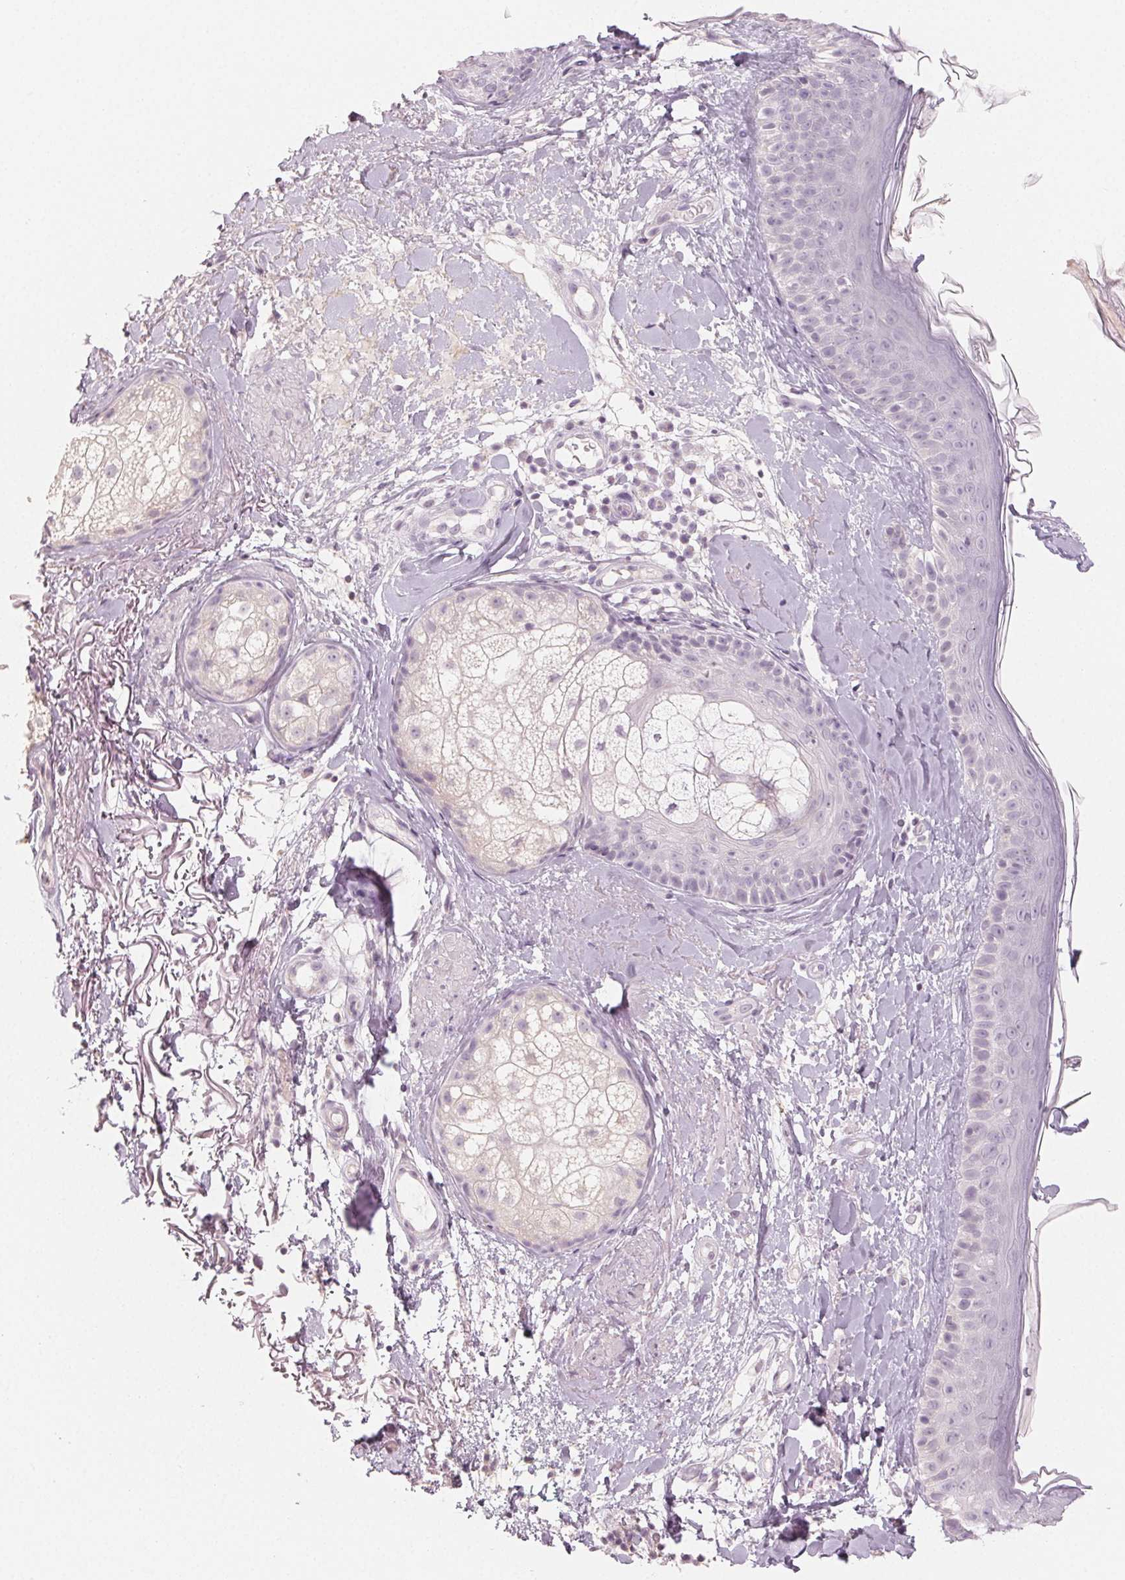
{"staining": {"intensity": "negative", "quantity": "none", "location": "none"}, "tissue": "skin", "cell_type": "Fibroblasts", "image_type": "normal", "snomed": [{"axis": "morphology", "description": "Normal tissue, NOS"}, {"axis": "topography", "description": "Skin"}], "caption": "Human skin stained for a protein using immunohistochemistry (IHC) exhibits no expression in fibroblasts.", "gene": "LVRN", "patient": {"sex": "male", "age": 73}}